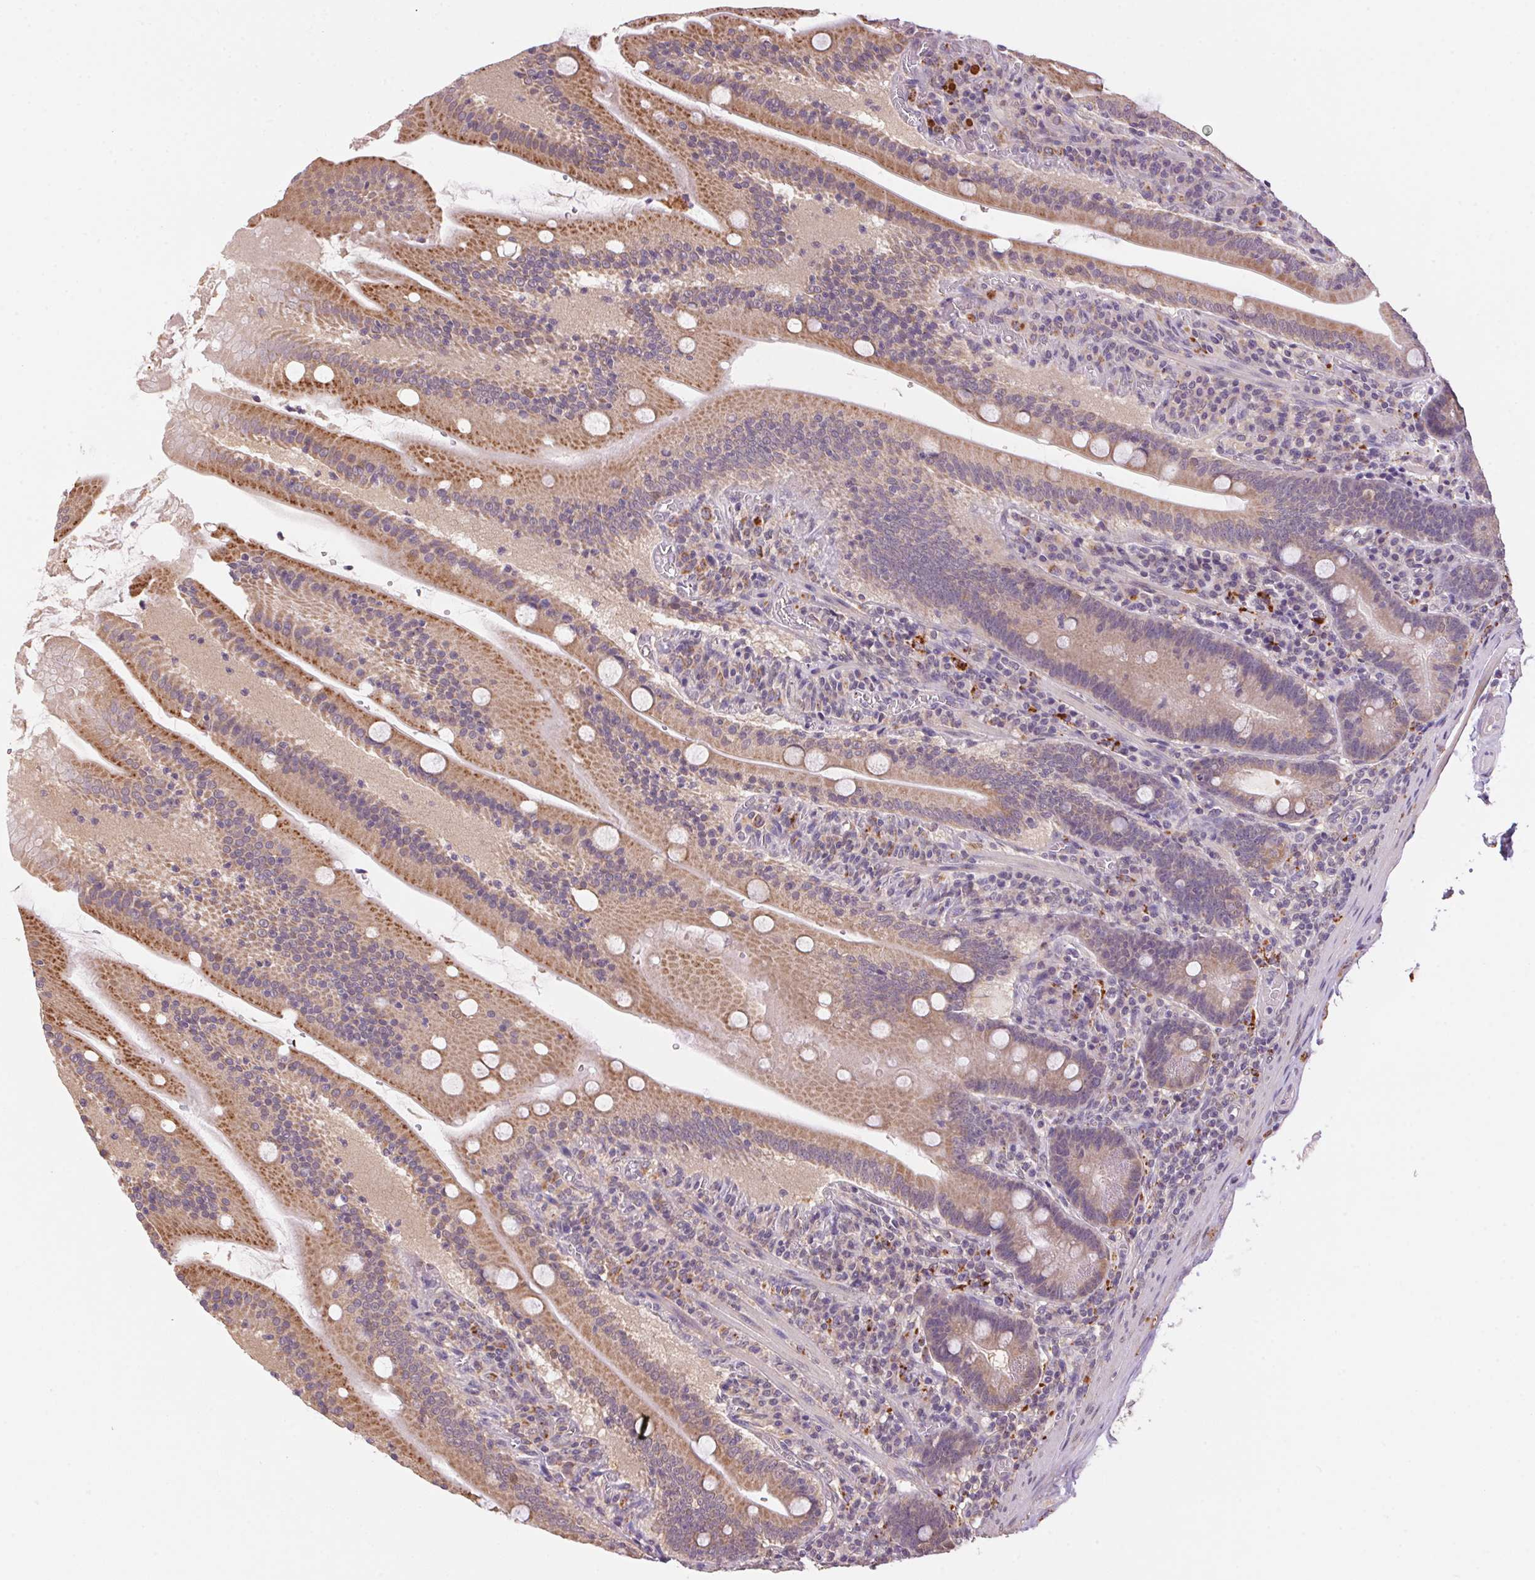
{"staining": {"intensity": "moderate", "quantity": ">75%", "location": "cytoplasmic/membranous"}, "tissue": "small intestine", "cell_type": "Glandular cells", "image_type": "normal", "snomed": [{"axis": "morphology", "description": "Normal tissue, NOS"}, {"axis": "topography", "description": "Small intestine"}], "caption": "Immunohistochemical staining of normal human small intestine demonstrates moderate cytoplasmic/membranous protein expression in approximately >75% of glandular cells. (DAB (3,3'-diaminobenzidine) IHC with brightfield microscopy, high magnification).", "gene": "ADH5", "patient": {"sex": "male", "age": 37}}